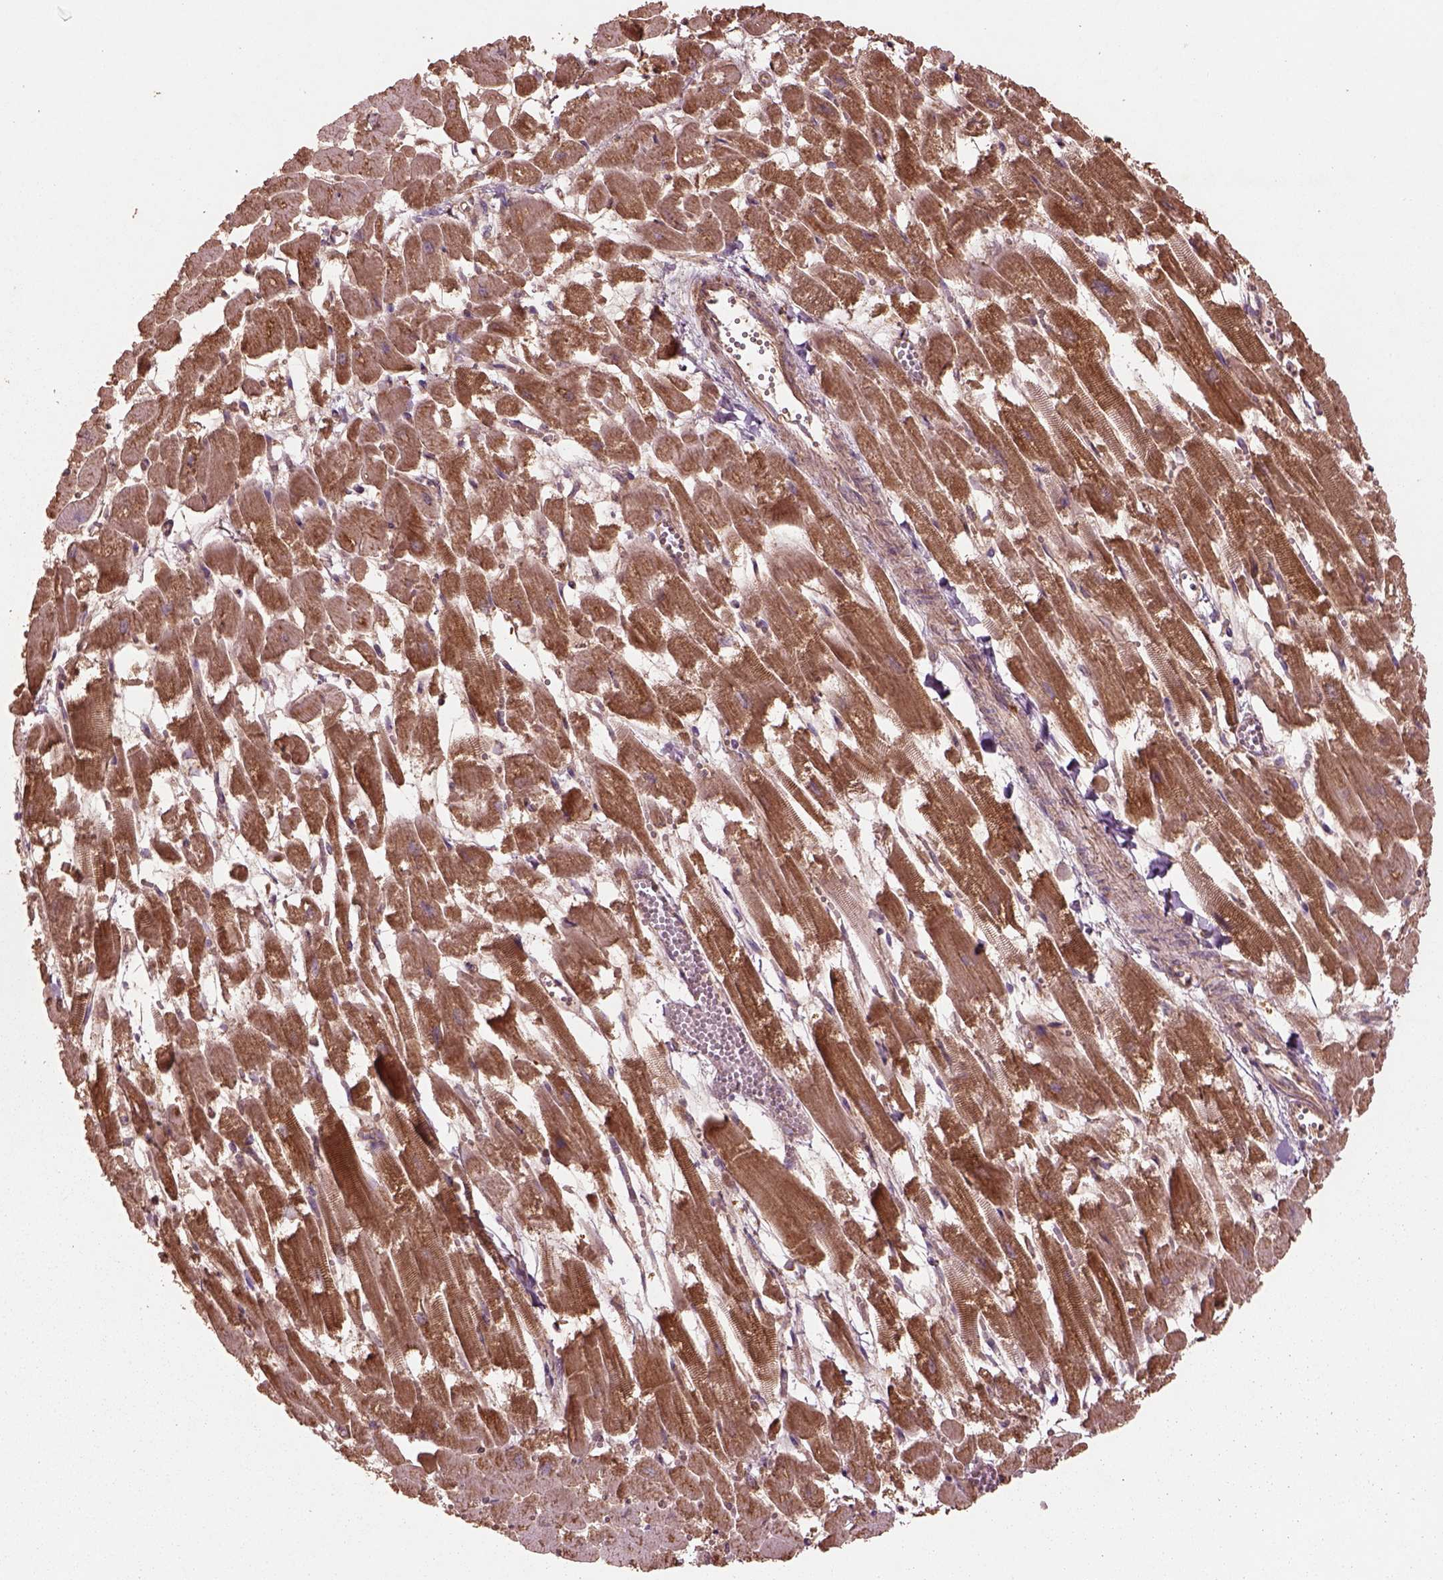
{"staining": {"intensity": "strong", "quantity": "25%-75%", "location": "cytoplasmic/membranous"}, "tissue": "heart muscle", "cell_type": "Cardiomyocytes", "image_type": "normal", "snomed": [{"axis": "morphology", "description": "Normal tissue, NOS"}, {"axis": "topography", "description": "Heart"}], "caption": "A photomicrograph showing strong cytoplasmic/membranous staining in about 25%-75% of cardiomyocytes in normal heart muscle, as visualized by brown immunohistochemical staining.", "gene": "TRADD", "patient": {"sex": "female", "age": 52}}